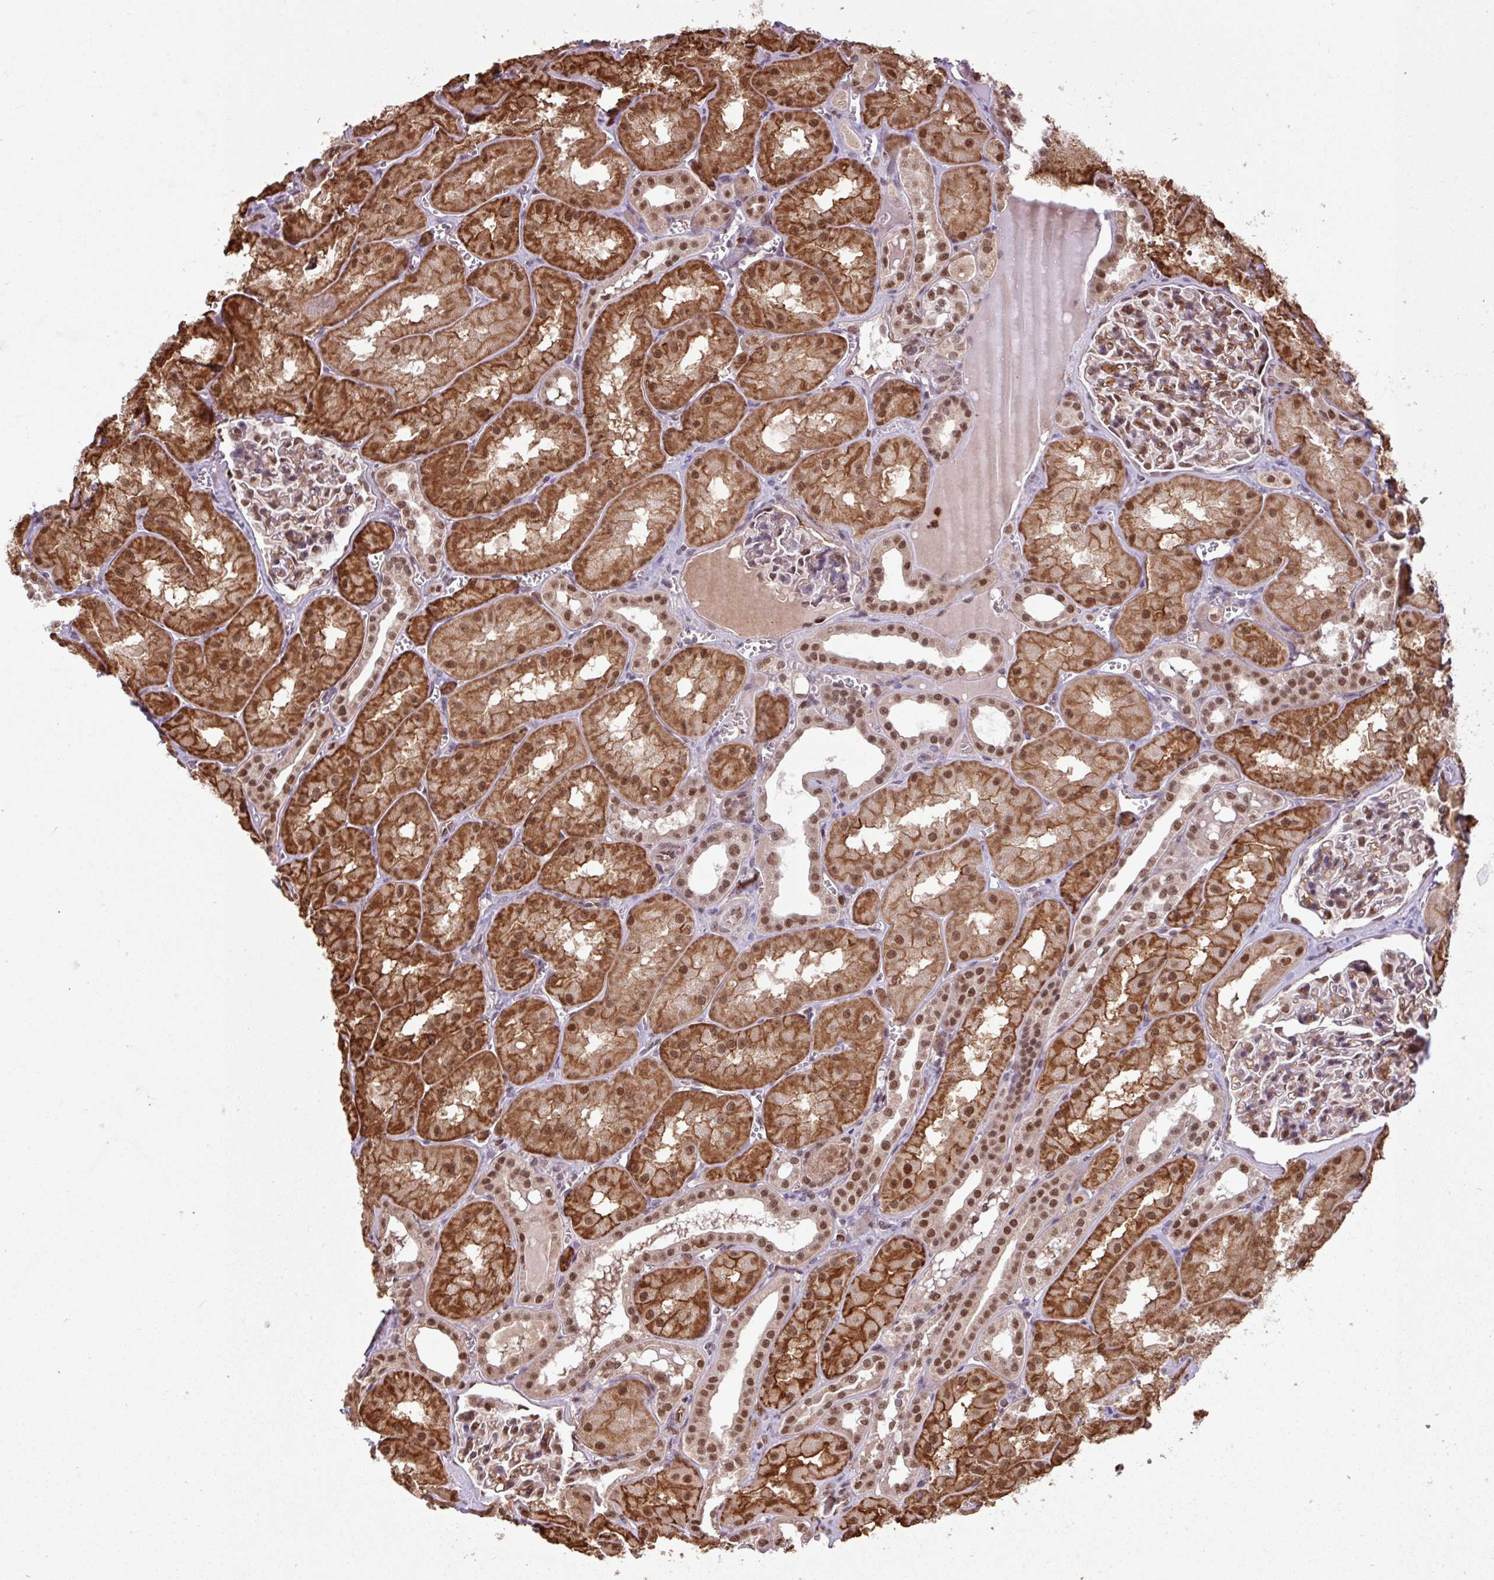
{"staining": {"intensity": "moderate", "quantity": ">75%", "location": "nuclear"}, "tissue": "kidney", "cell_type": "Cells in glomeruli", "image_type": "normal", "snomed": [{"axis": "morphology", "description": "Normal tissue, NOS"}, {"axis": "topography", "description": "Kidney"}], "caption": "Protein staining of normal kidney reveals moderate nuclear staining in about >75% of cells in glomeruli. (brown staining indicates protein expression, while blue staining denotes nuclei).", "gene": "GON7", "patient": {"sex": "male", "age": 61}}